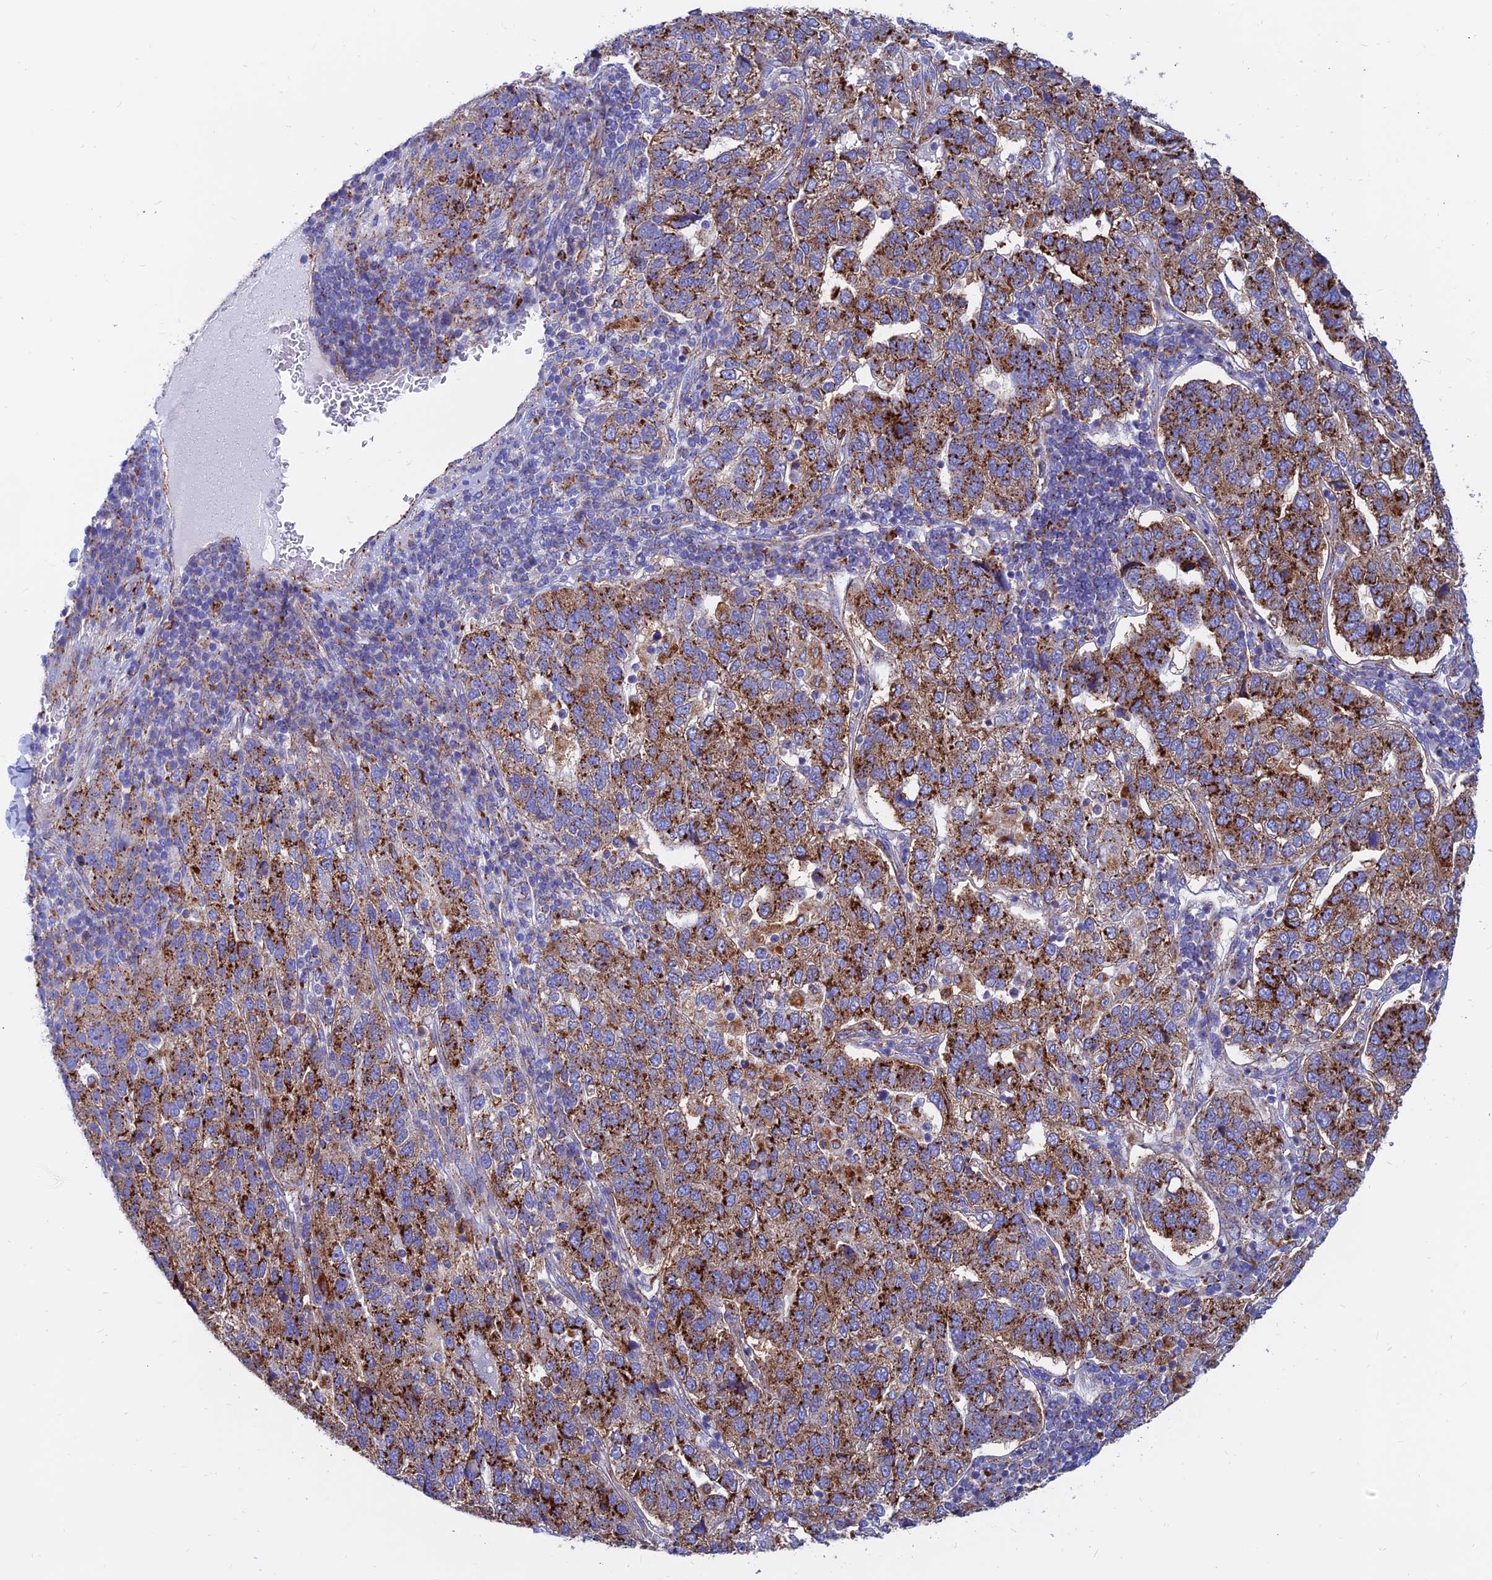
{"staining": {"intensity": "strong", "quantity": ">75%", "location": "cytoplasmic/membranous"}, "tissue": "pancreatic cancer", "cell_type": "Tumor cells", "image_type": "cancer", "snomed": [{"axis": "morphology", "description": "Adenocarcinoma, NOS"}, {"axis": "topography", "description": "Pancreas"}], "caption": "DAB immunohistochemical staining of adenocarcinoma (pancreatic) exhibits strong cytoplasmic/membranous protein positivity in about >75% of tumor cells. The protein is shown in brown color, while the nuclei are stained blue.", "gene": "SPNS1", "patient": {"sex": "female", "age": 61}}